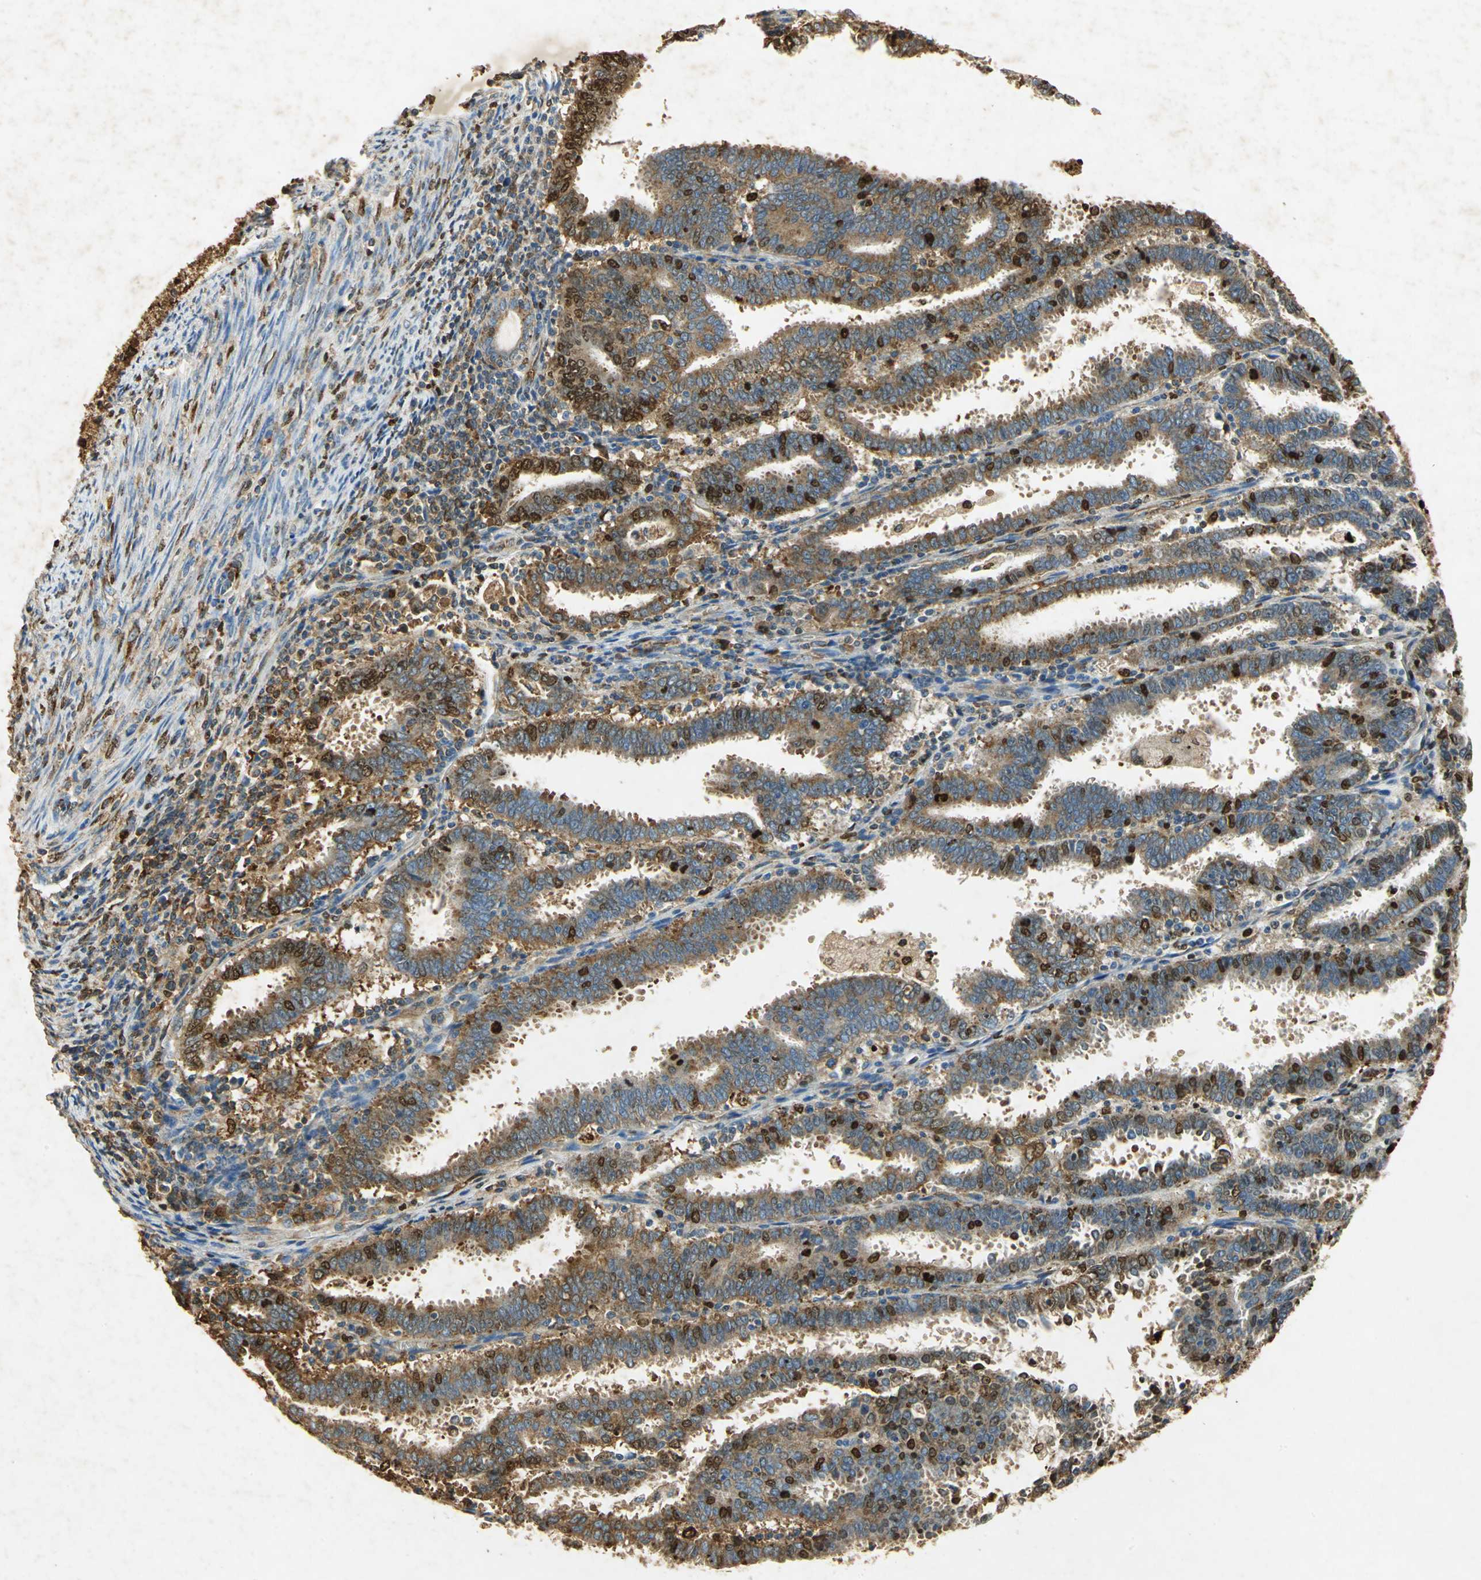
{"staining": {"intensity": "strong", "quantity": ">75%", "location": "cytoplasmic/membranous,nuclear"}, "tissue": "endometrial cancer", "cell_type": "Tumor cells", "image_type": "cancer", "snomed": [{"axis": "morphology", "description": "Adenocarcinoma, NOS"}, {"axis": "topography", "description": "Uterus"}], "caption": "Human adenocarcinoma (endometrial) stained with a brown dye exhibits strong cytoplasmic/membranous and nuclear positive staining in approximately >75% of tumor cells.", "gene": "ANXA4", "patient": {"sex": "female", "age": 83}}